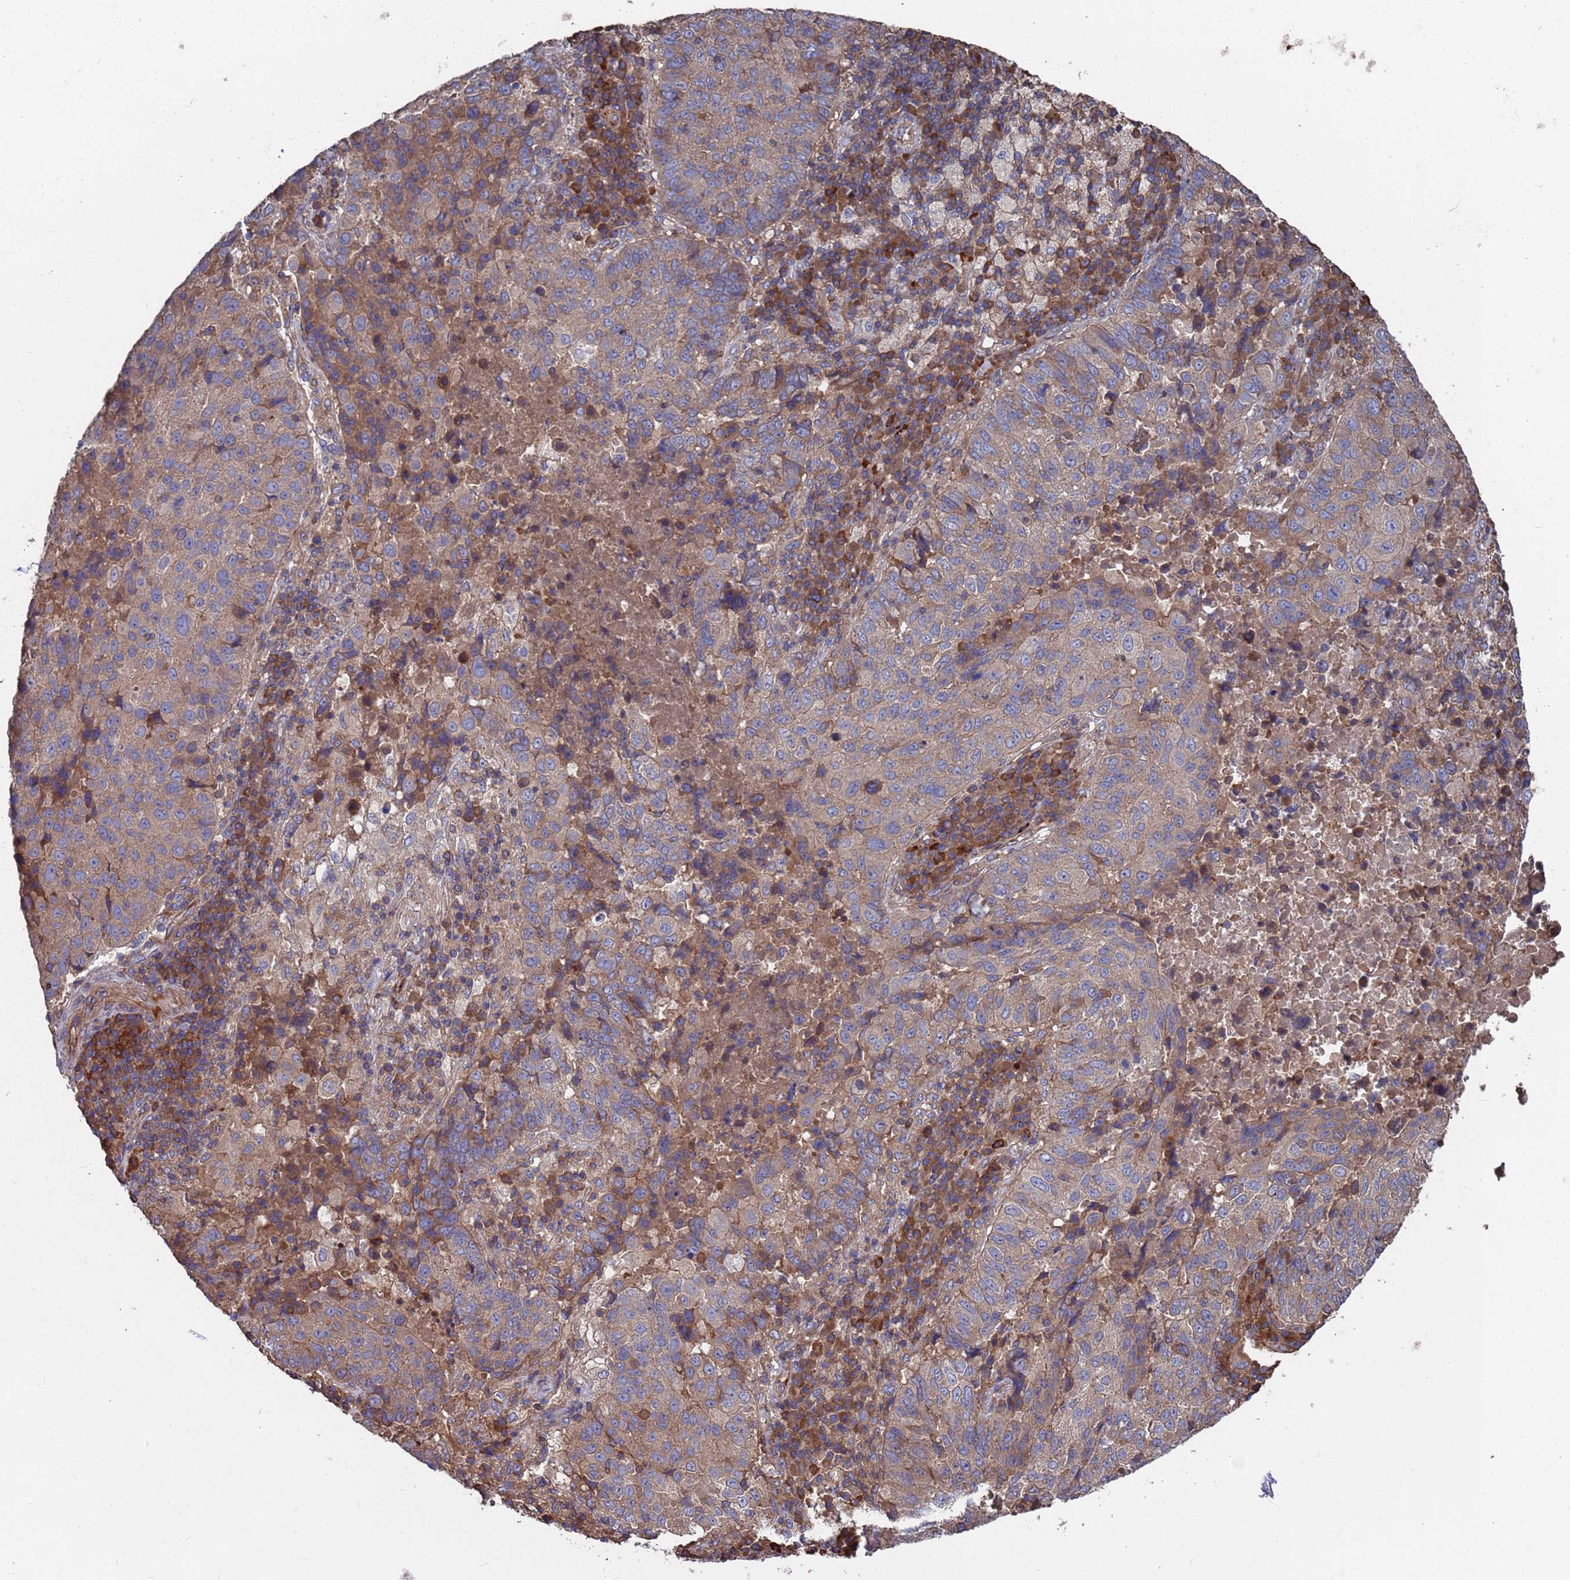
{"staining": {"intensity": "moderate", "quantity": "25%-75%", "location": "cytoplasmic/membranous"}, "tissue": "lung cancer", "cell_type": "Tumor cells", "image_type": "cancer", "snomed": [{"axis": "morphology", "description": "Squamous cell carcinoma, NOS"}, {"axis": "topography", "description": "Lung"}], "caption": "Squamous cell carcinoma (lung) stained with DAB immunohistochemistry exhibits medium levels of moderate cytoplasmic/membranous staining in about 25%-75% of tumor cells. (brown staining indicates protein expression, while blue staining denotes nuclei).", "gene": "PYCR1", "patient": {"sex": "male", "age": 73}}